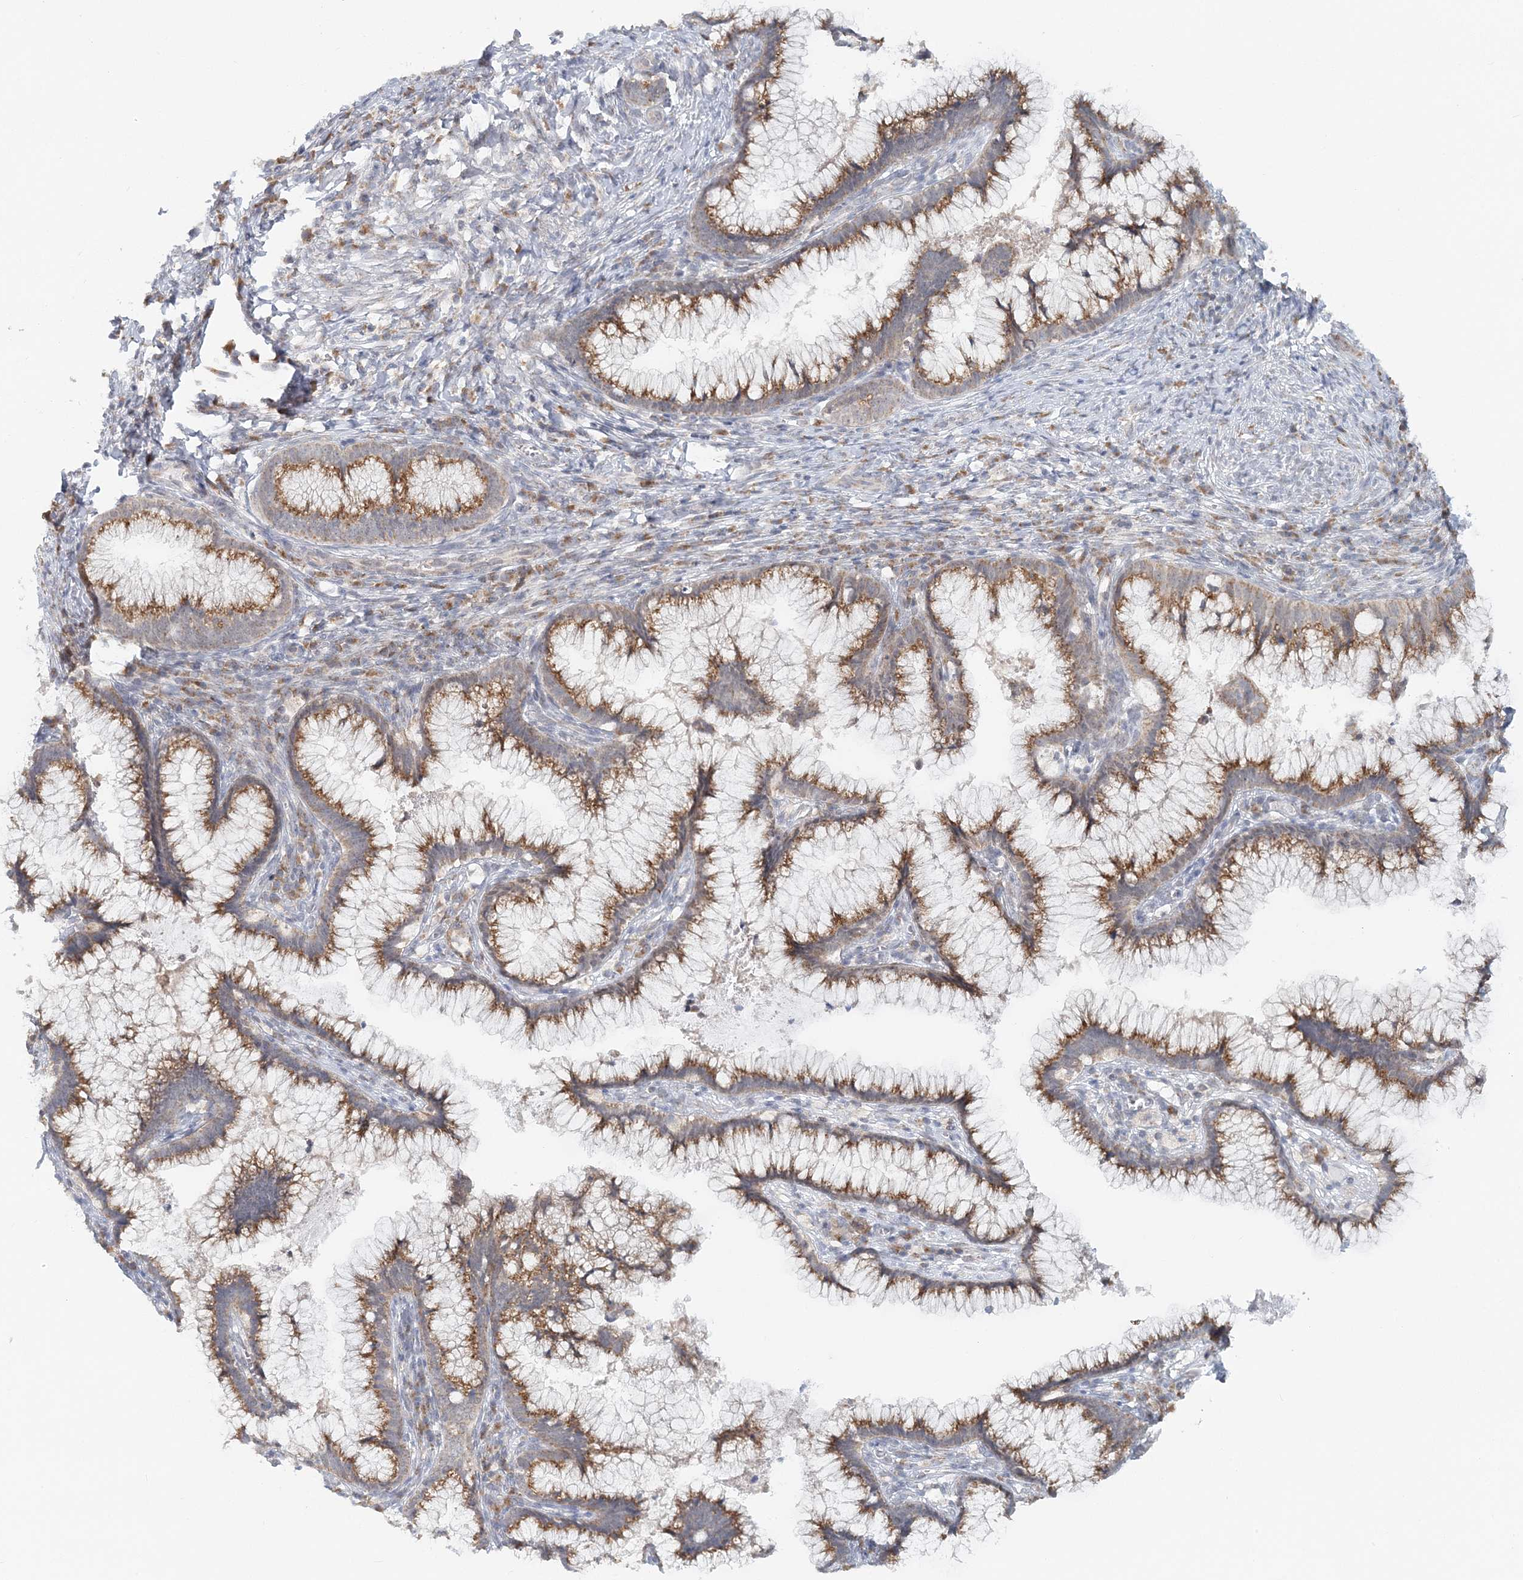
{"staining": {"intensity": "moderate", "quantity": ">75%", "location": "cytoplasmic/membranous"}, "tissue": "cervical cancer", "cell_type": "Tumor cells", "image_type": "cancer", "snomed": [{"axis": "morphology", "description": "Adenocarcinoma, NOS"}, {"axis": "topography", "description": "Cervix"}], "caption": "Cervical adenocarcinoma stained for a protein reveals moderate cytoplasmic/membranous positivity in tumor cells.", "gene": "RNF150", "patient": {"sex": "female", "age": 36}}